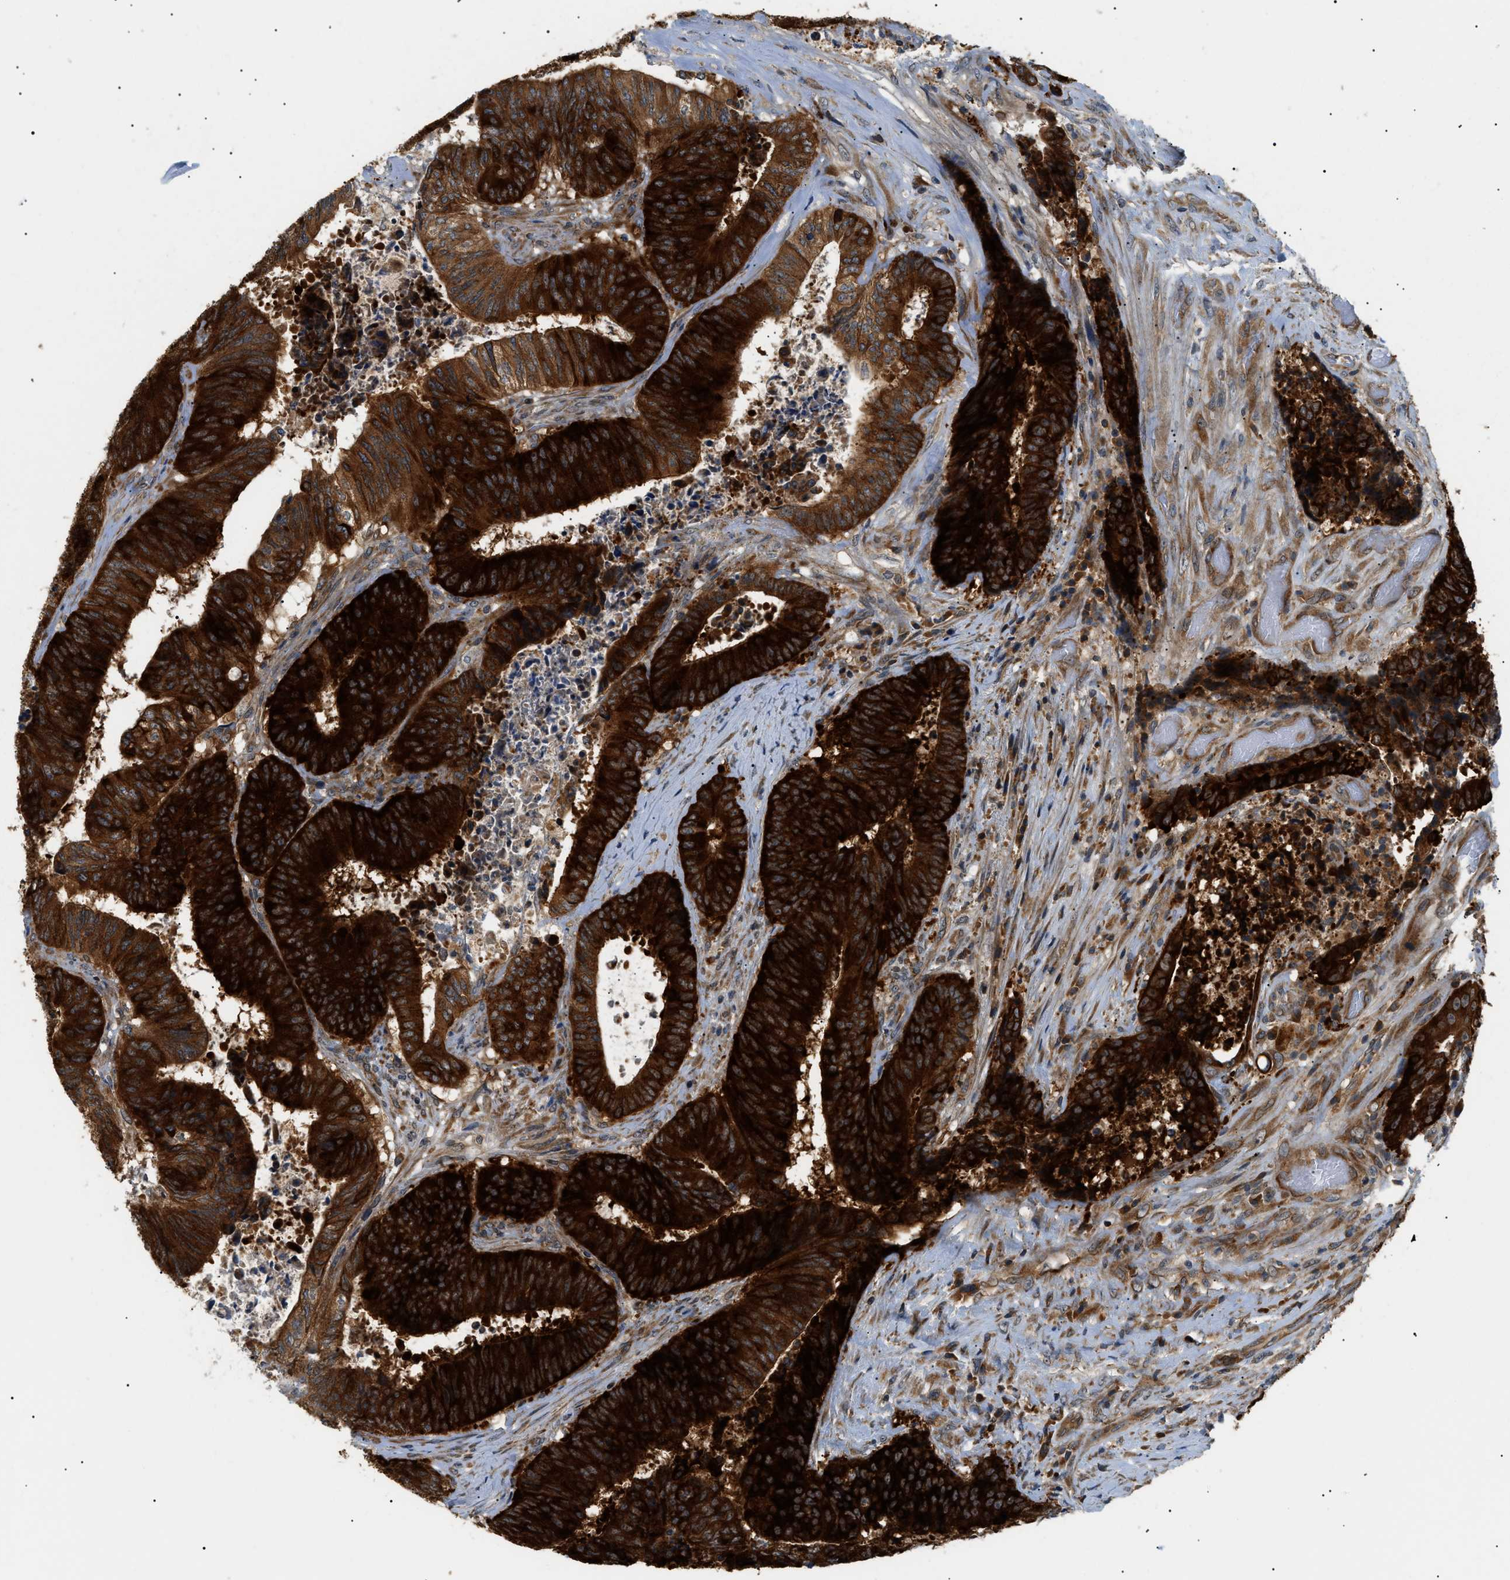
{"staining": {"intensity": "strong", "quantity": ">75%", "location": "cytoplasmic/membranous"}, "tissue": "colorectal cancer", "cell_type": "Tumor cells", "image_type": "cancer", "snomed": [{"axis": "morphology", "description": "Adenocarcinoma, NOS"}, {"axis": "topography", "description": "Rectum"}], "caption": "IHC of colorectal cancer (adenocarcinoma) reveals high levels of strong cytoplasmic/membranous positivity in approximately >75% of tumor cells.", "gene": "SRPK1", "patient": {"sex": "male", "age": 72}}